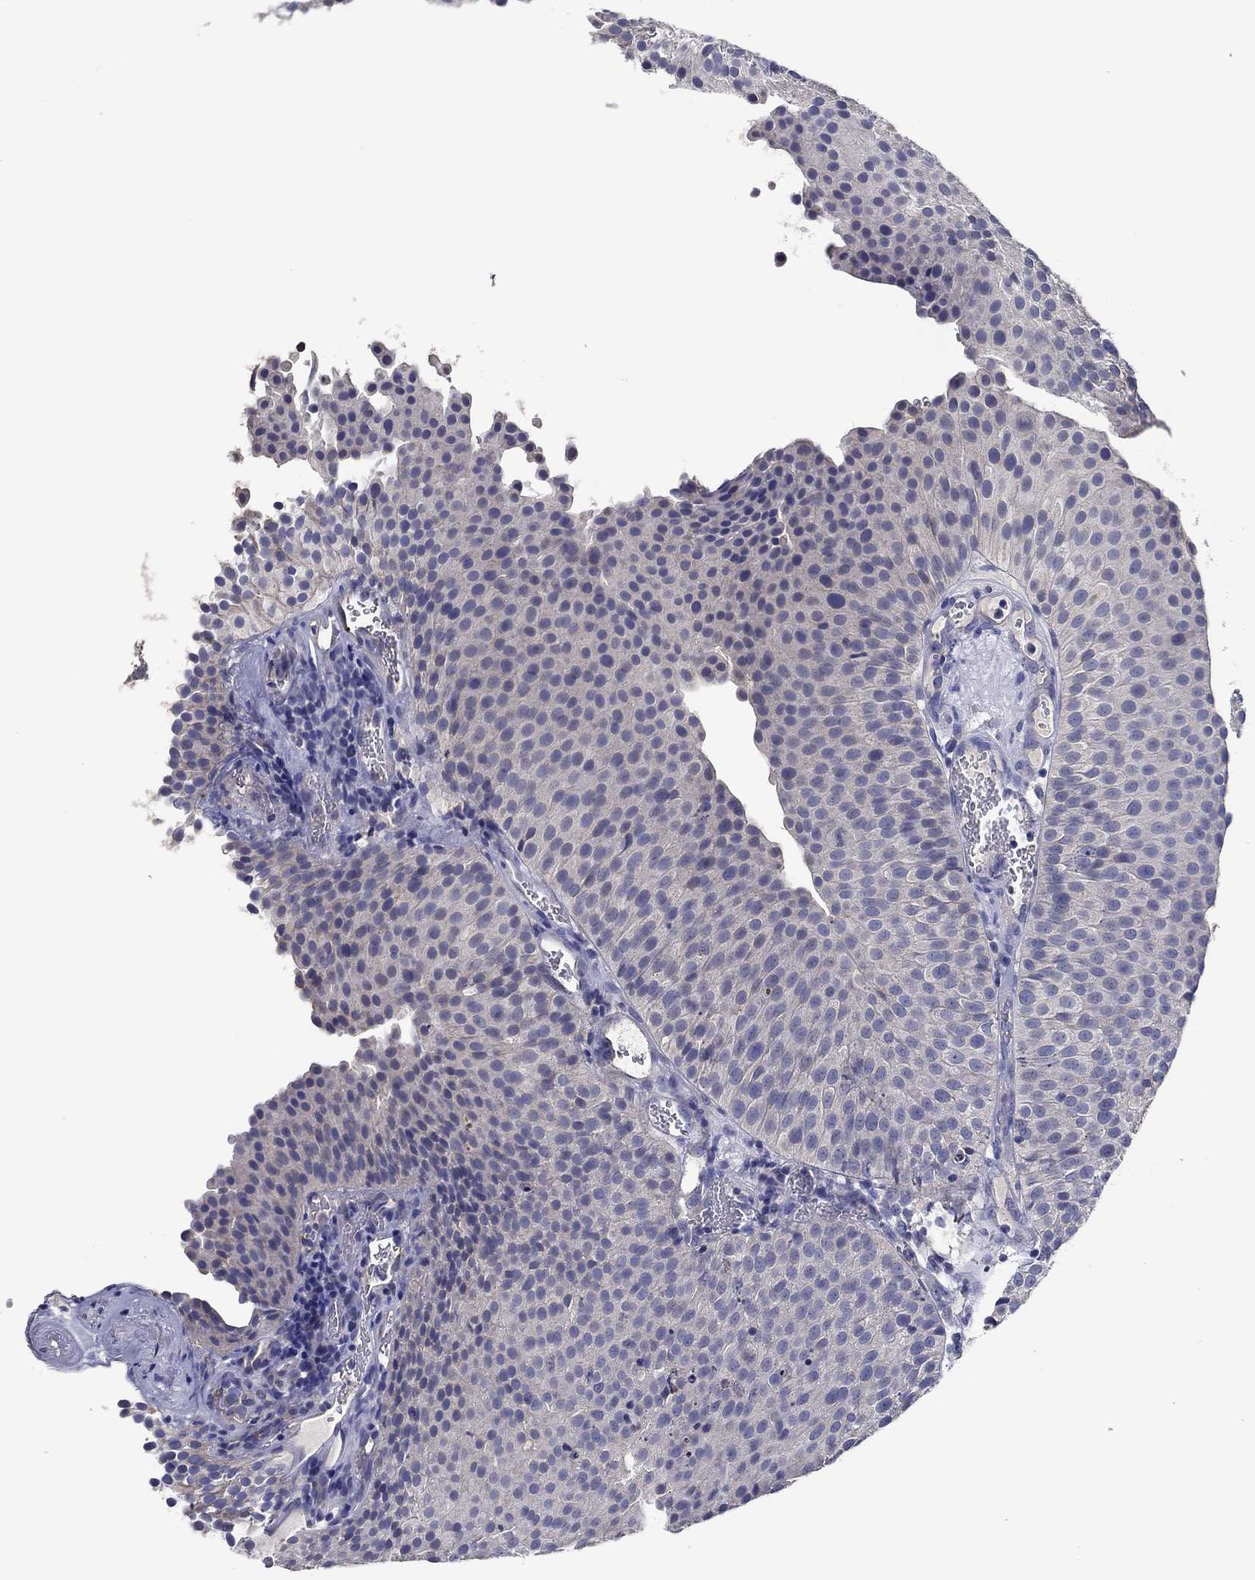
{"staining": {"intensity": "negative", "quantity": "none", "location": "none"}, "tissue": "urothelial cancer", "cell_type": "Tumor cells", "image_type": "cancer", "snomed": [{"axis": "morphology", "description": "Urothelial carcinoma, Low grade"}, {"axis": "topography", "description": "Urinary bladder"}], "caption": "Tumor cells show no significant protein expression in urothelial carcinoma (low-grade).", "gene": "CHIT1", "patient": {"sex": "female", "age": 87}}